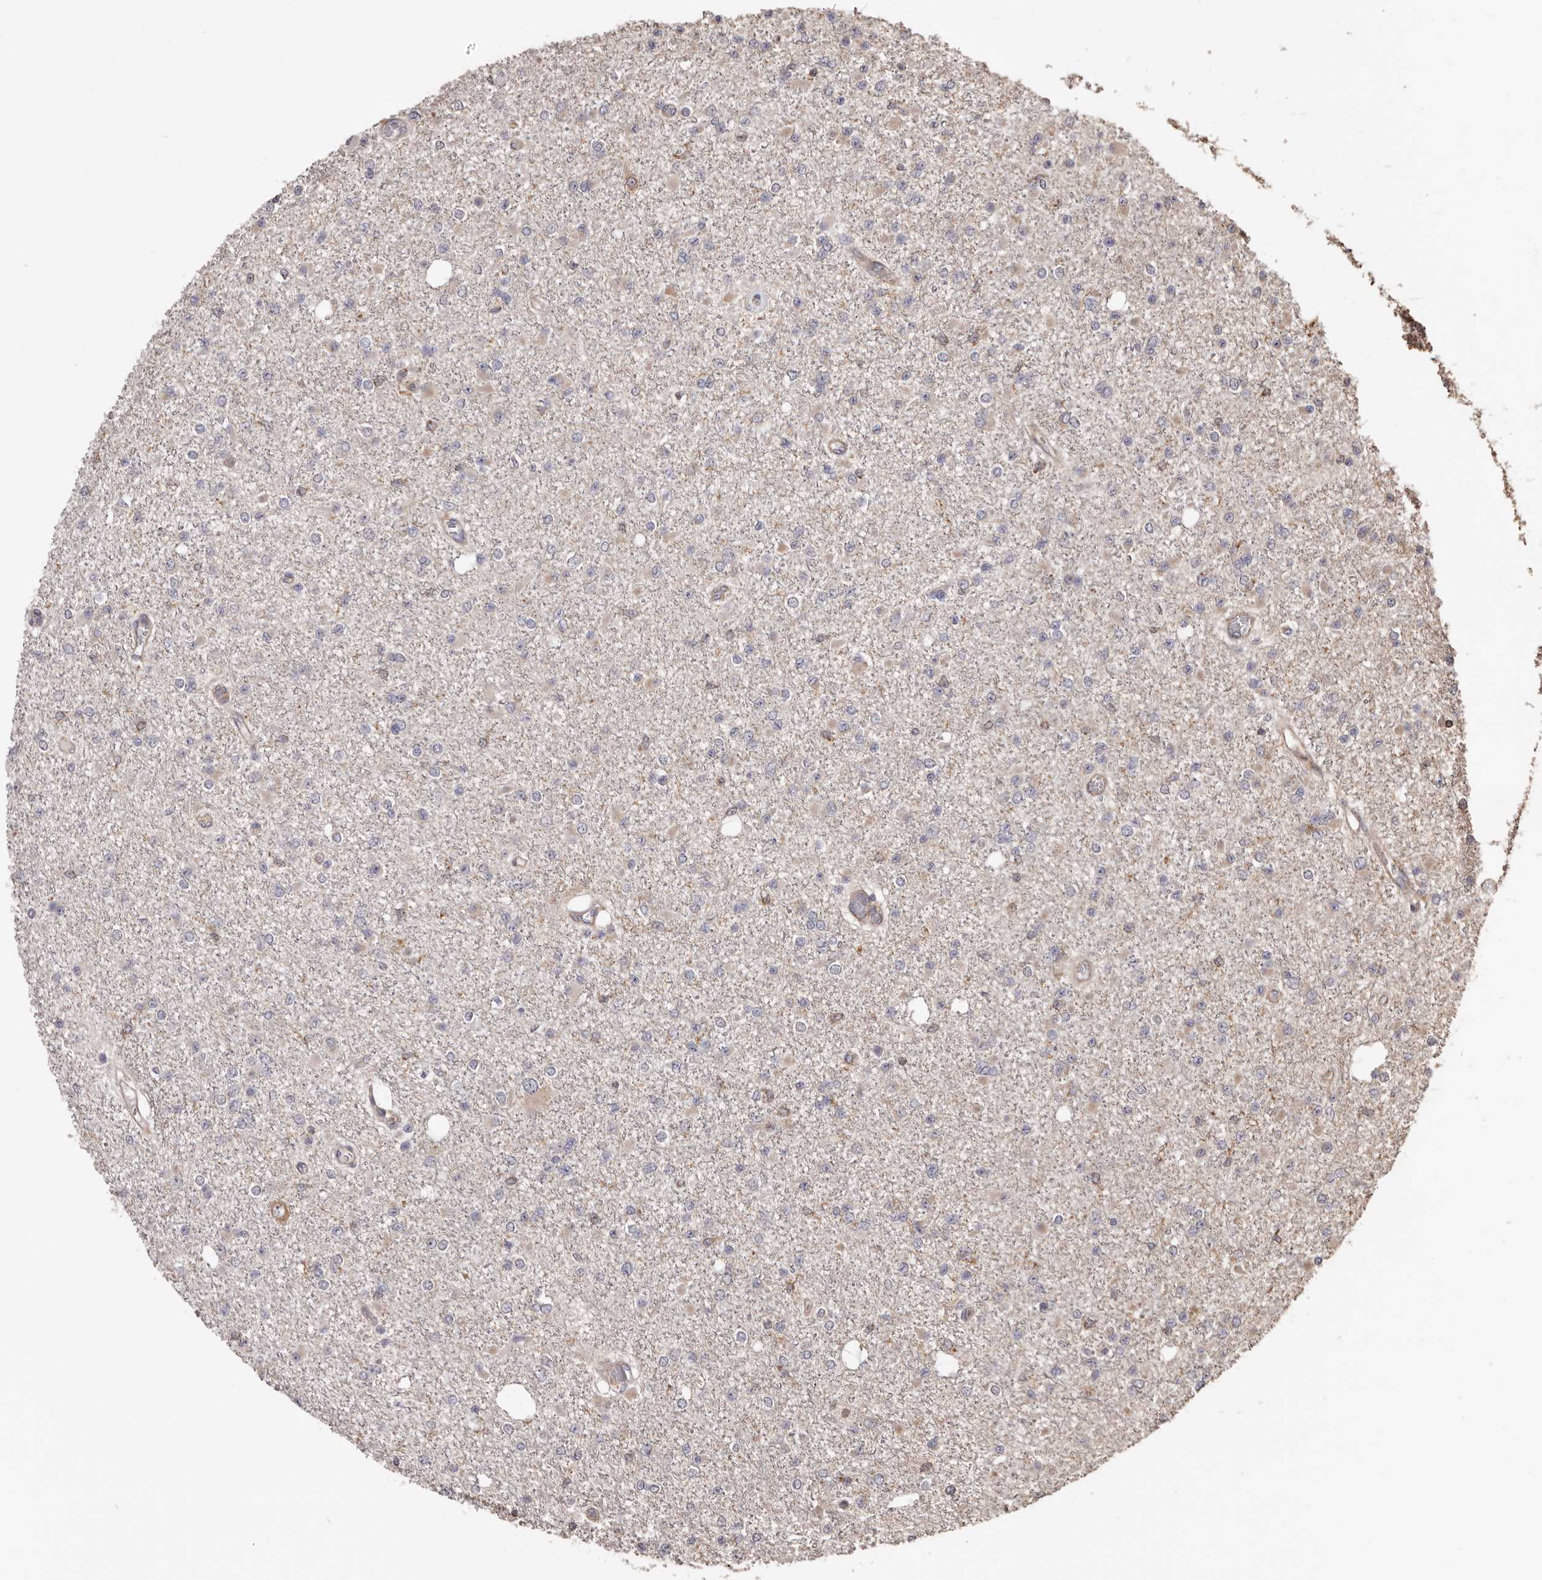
{"staining": {"intensity": "negative", "quantity": "none", "location": "none"}, "tissue": "glioma", "cell_type": "Tumor cells", "image_type": "cancer", "snomed": [{"axis": "morphology", "description": "Glioma, malignant, Low grade"}, {"axis": "topography", "description": "Brain"}], "caption": "High power microscopy histopathology image of an immunohistochemistry (IHC) micrograph of glioma, revealing no significant expression in tumor cells.", "gene": "ZCCHC7", "patient": {"sex": "female", "age": 22}}